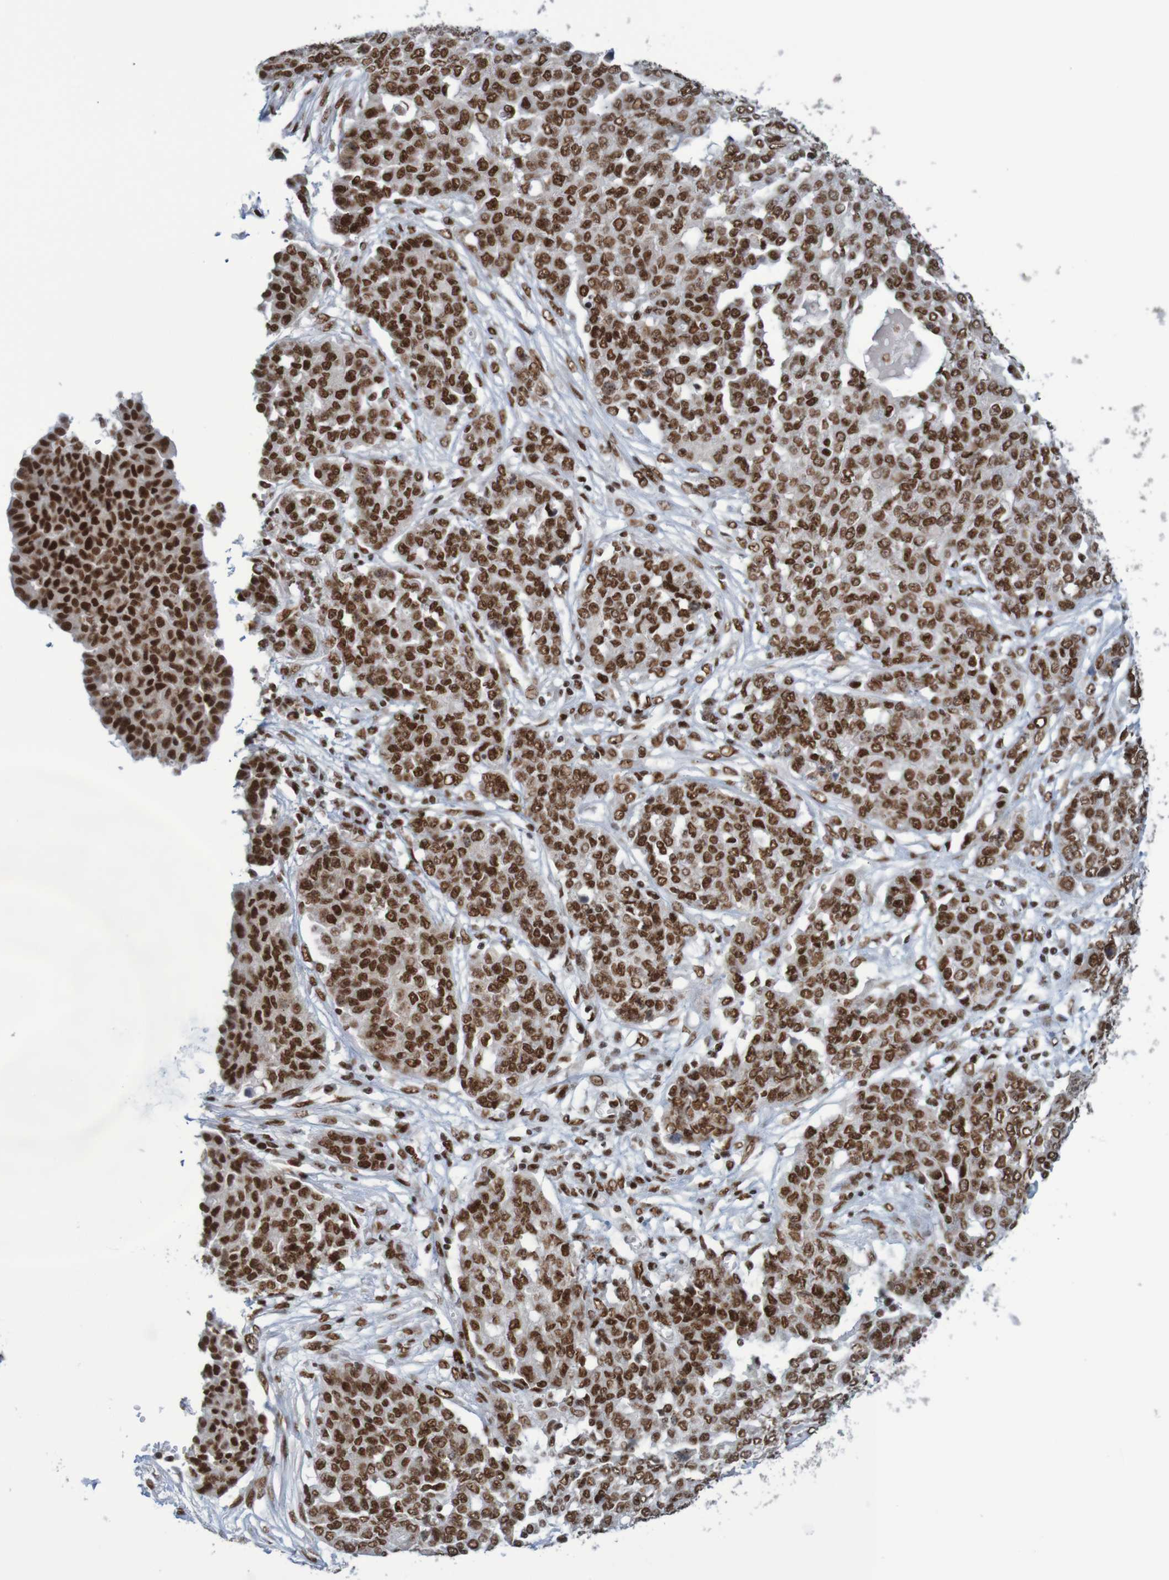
{"staining": {"intensity": "strong", "quantity": ">75%", "location": "nuclear"}, "tissue": "ovarian cancer", "cell_type": "Tumor cells", "image_type": "cancer", "snomed": [{"axis": "morphology", "description": "Cystadenocarcinoma, serous, NOS"}, {"axis": "topography", "description": "Soft tissue"}, {"axis": "topography", "description": "Ovary"}], "caption": "Immunohistochemical staining of human ovarian cancer (serous cystadenocarcinoma) reveals high levels of strong nuclear staining in about >75% of tumor cells.", "gene": "THRAP3", "patient": {"sex": "female", "age": 57}}